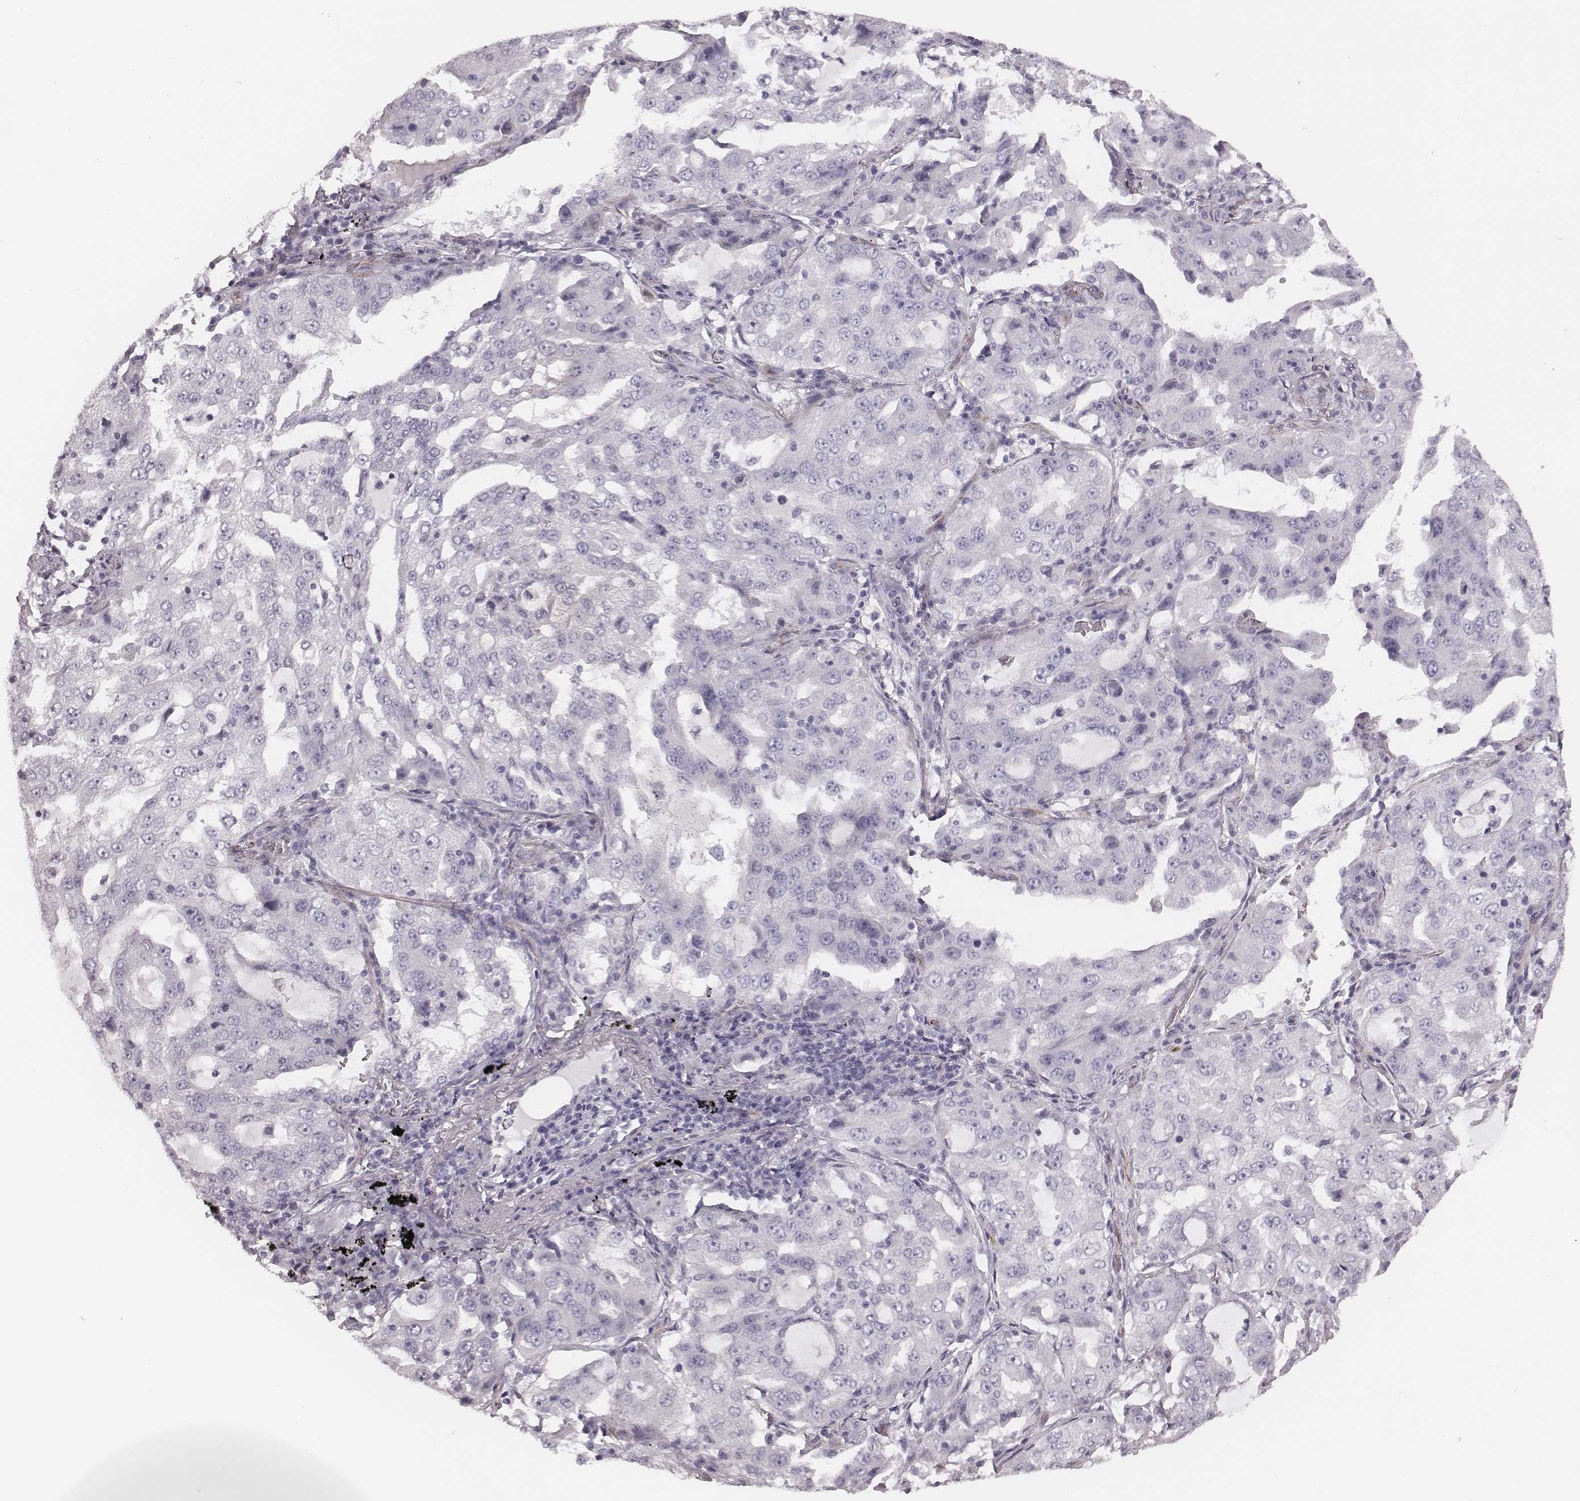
{"staining": {"intensity": "negative", "quantity": "none", "location": "none"}, "tissue": "lung cancer", "cell_type": "Tumor cells", "image_type": "cancer", "snomed": [{"axis": "morphology", "description": "Adenocarcinoma, NOS"}, {"axis": "topography", "description": "Lung"}], "caption": "Tumor cells show no significant staining in lung cancer (adenocarcinoma).", "gene": "SPA17", "patient": {"sex": "female", "age": 61}}